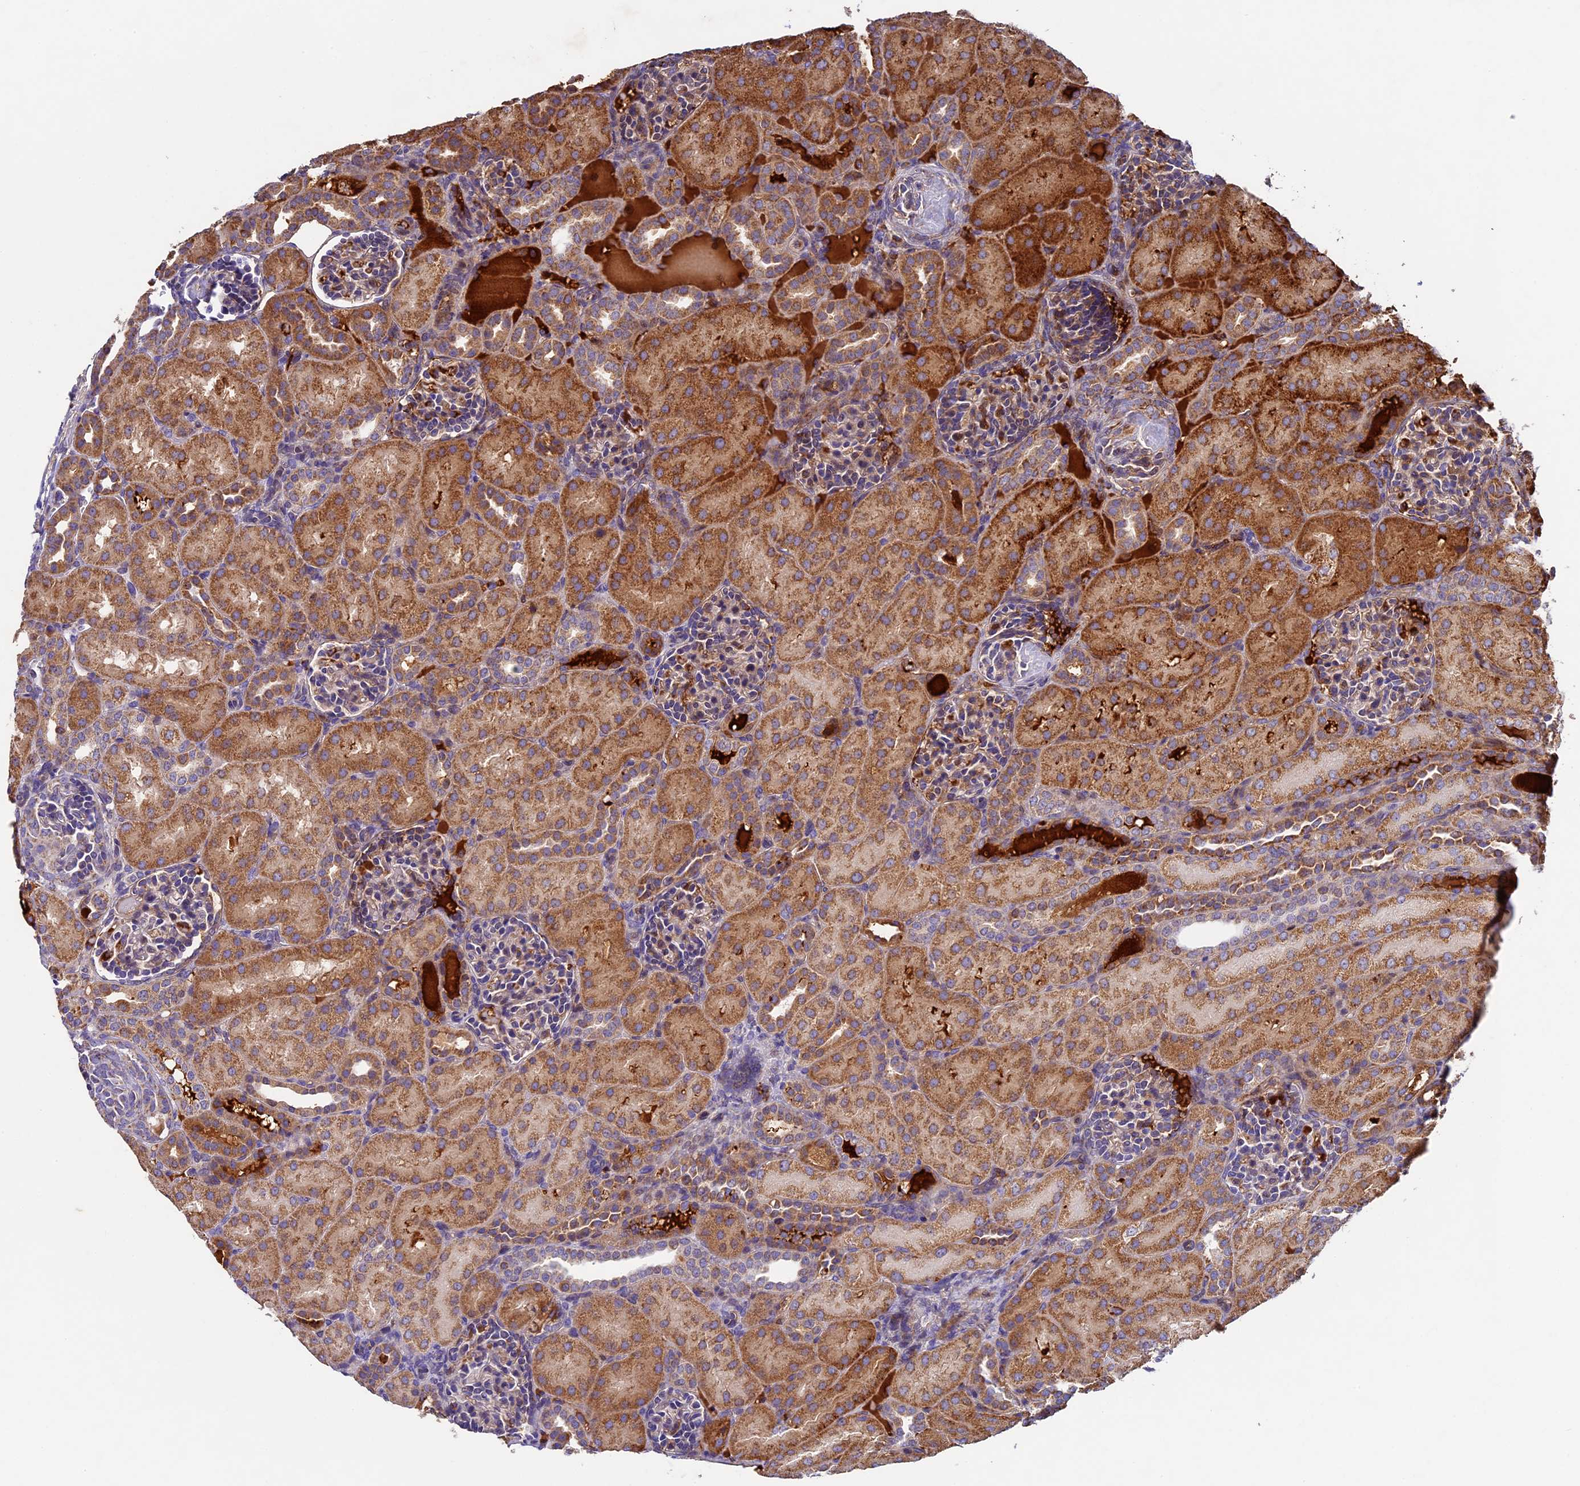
{"staining": {"intensity": "moderate", "quantity": "<25%", "location": "cytoplasmic/membranous"}, "tissue": "kidney", "cell_type": "Cells in glomeruli", "image_type": "normal", "snomed": [{"axis": "morphology", "description": "Normal tissue, NOS"}, {"axis": "topography", "description": "Kidney"}], "caption": "Immunohistochemical staining of unremarkable kidney reveals low levels of moderate cytoplasmic/membranous staining in approximately <25% of cells in glomeruli. (brown staining indicates protein expression, while blue staining denotes nuclei).", "gene": "OCEL1", "patient": {"sex": "male", "age": 1}}